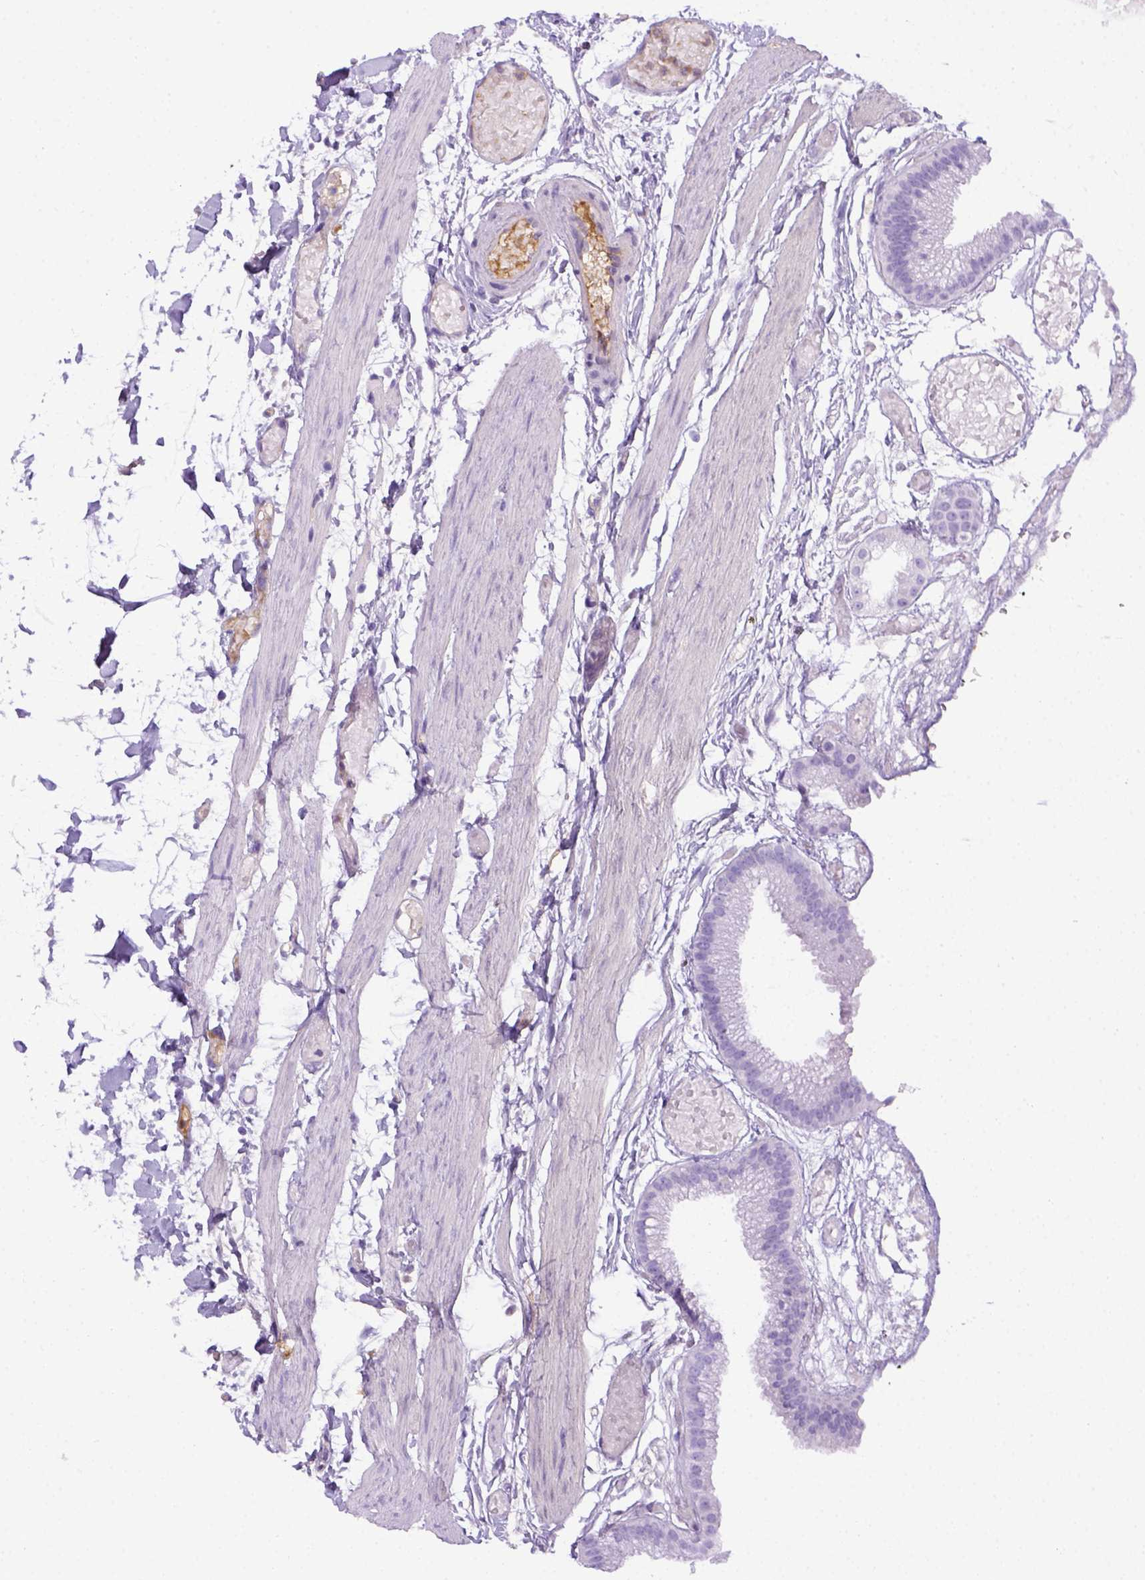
{"staining": {"intensity": "negative", "quantity": "none", "location": "none"}, "tissue": "gallbladder", "cell_type": "Glandular cells", "image_type": "normal", "snomed": [{"axis": "morphology", "description": "Normal tissue, NOS"}, {"axis": "topography", "description": "Gallbladder"}], "caption": "IHC photomicrograph of unremarkable gallbladder: gallbladder stained with DAB (3,3'-diaminobenzidine) exhibits no significant protein expression in glandular cells. (IHC, brightfield microscopy, high magnification).", "gene": "ITIH4", "patient": {"sex": "female", "age": 45}}